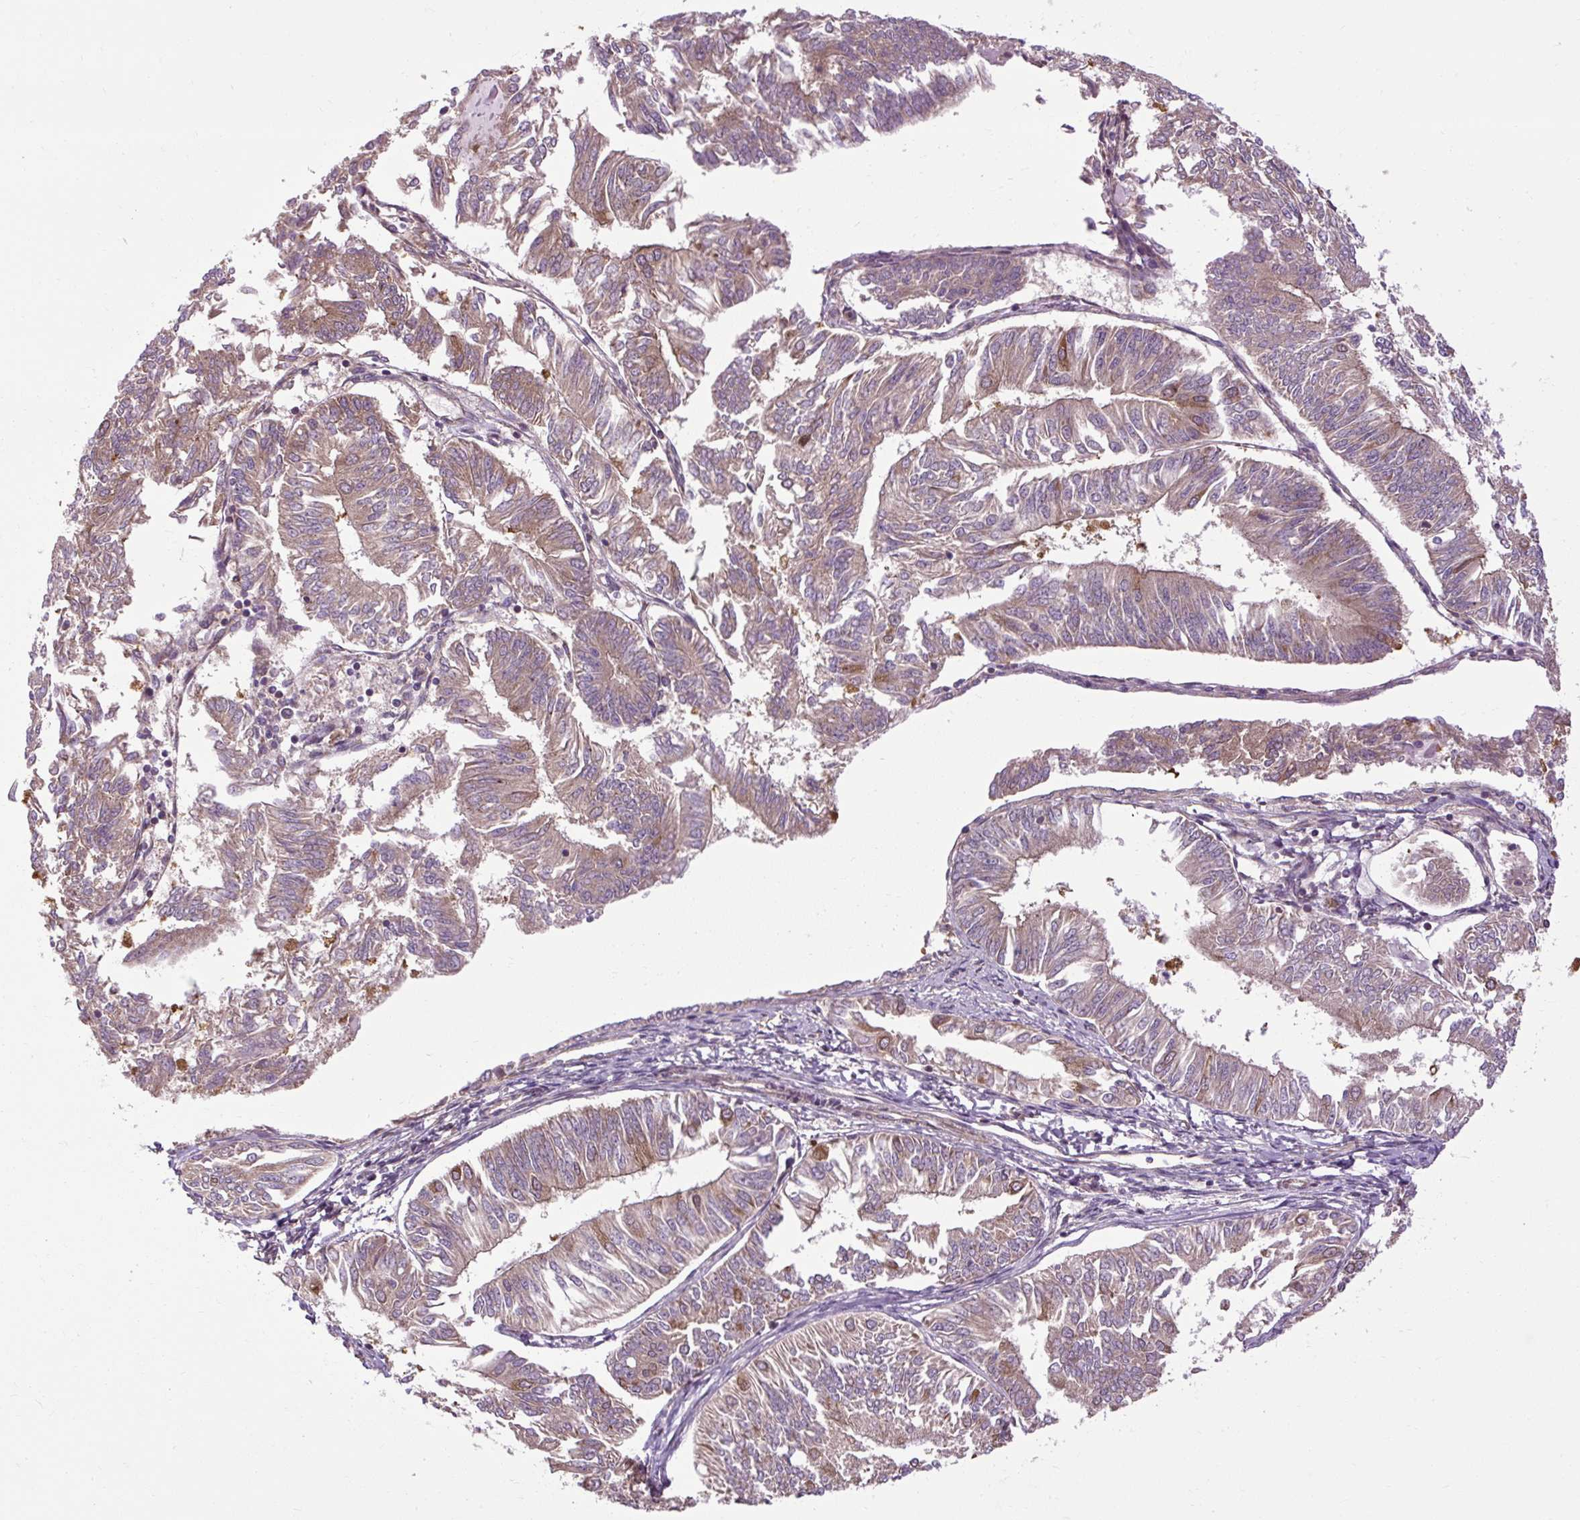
{"staining": {"intensity": "weak", "quantity": ">75%", "location": "cytoplasmic/membranous"}, "tissue": "endometrial cancer", "cell_type": "Tumor cells", "image_type": "cancer", "snomed": [{"axis": "morphology", "description": "Adenocarcinoma, NOS"}, {"axis": "topography", "description": "Endometrium"}], "caption": "A brown stain labels weak cytoplasmic/membranous staining of a protein in endometrial cancer tumor cells. The protein is shown in brown color, while the nuclei are stained blue.", "gene": "FLRT1", "patient": {"sex": "female", "age": 58}}